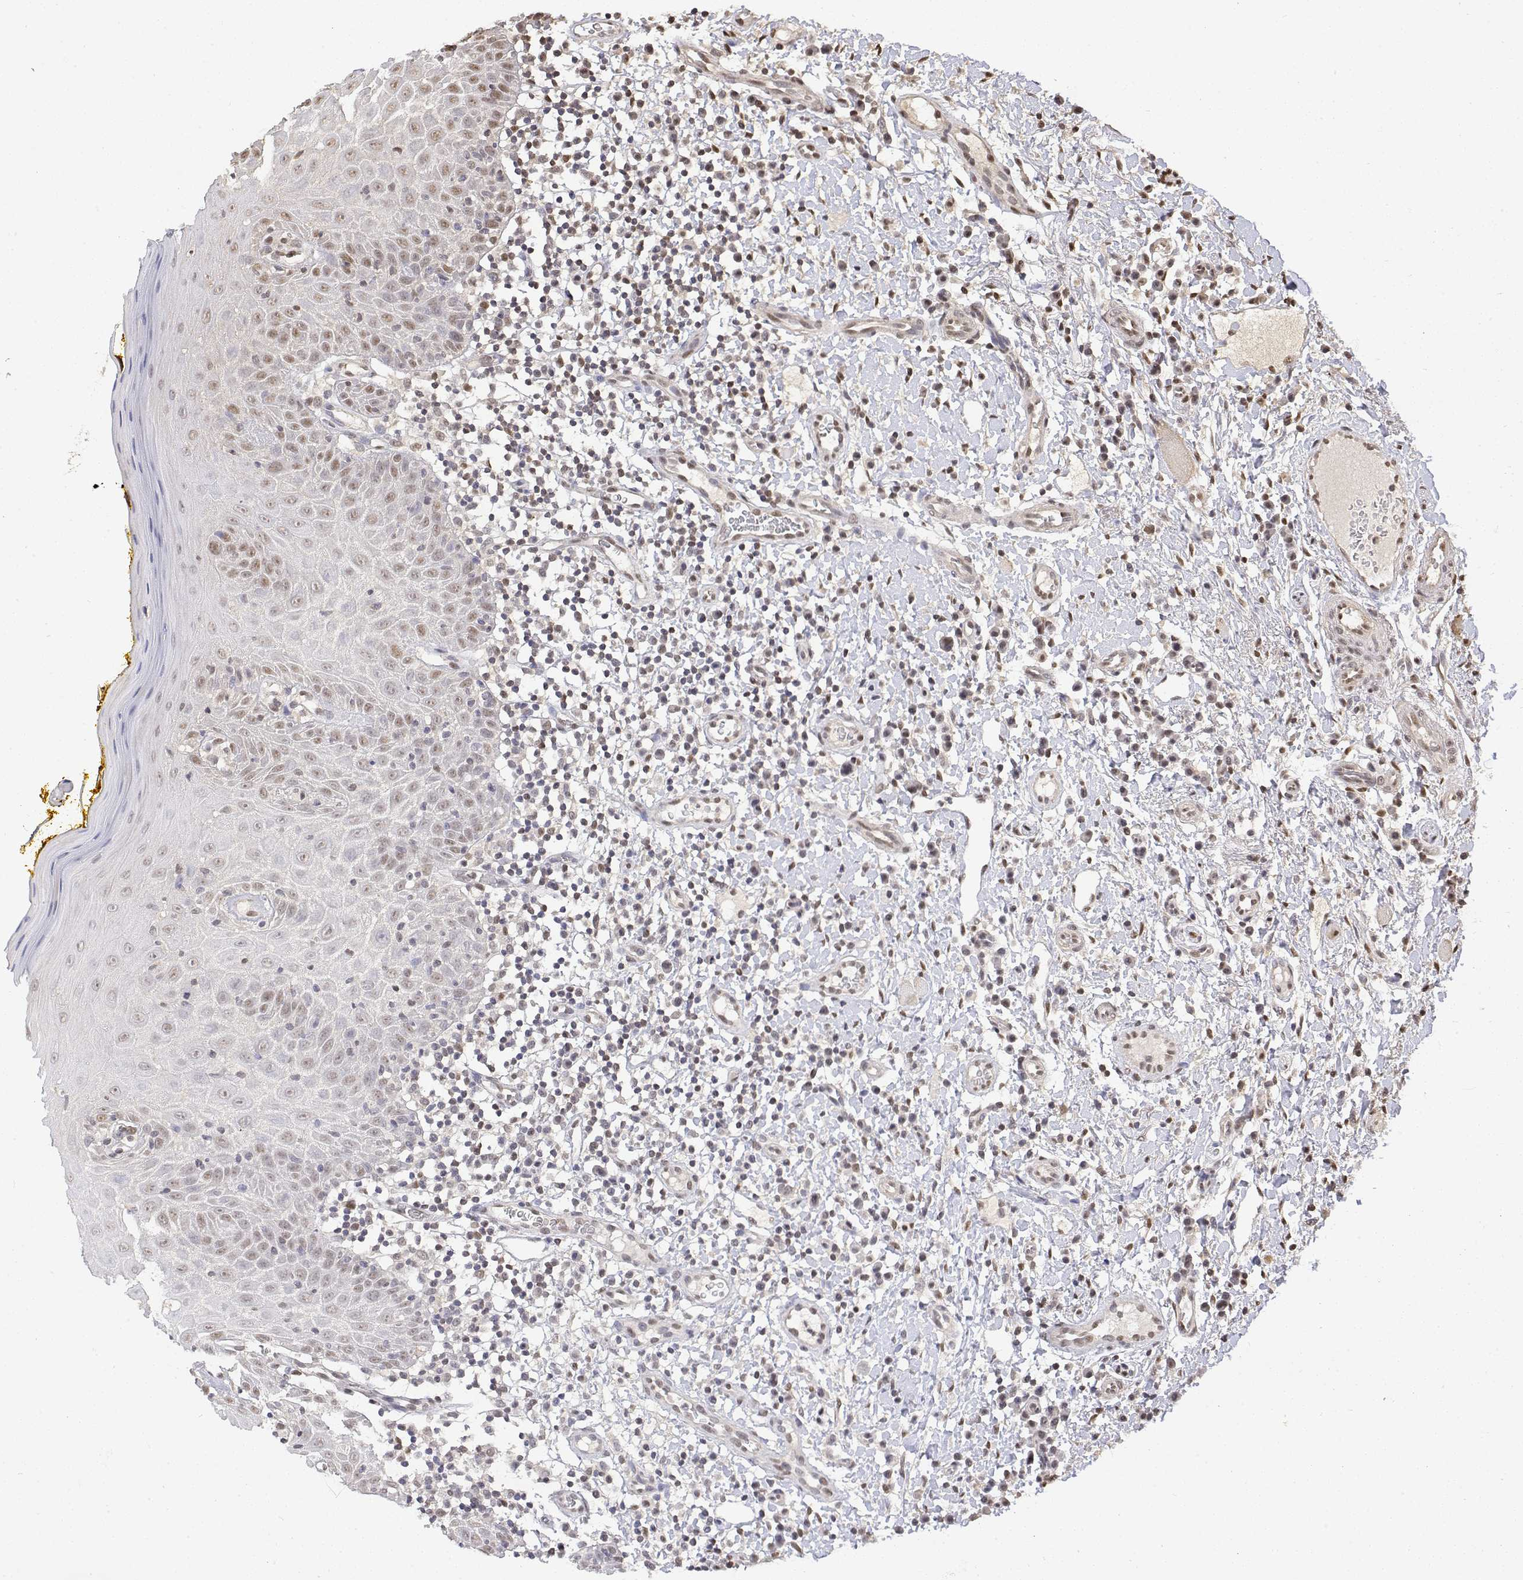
{"staining": {"intensity": "moderate", "quantity": "<25%", "location": "nuclear"}, "tissue": "oral mucosa", "cell_type": "Squamous epithelial cells", "image_type": "normal", "snomed": [{"axis": "morphology", "description": "Normal tissue, NOS"}, {"axis": "topography", "description": "Oral tissue"}, {"axis": "topography", "description": "Tounge, NOS"}], "caption": "Immunohistochemistry staining of unremarkable oral mucosa, which reveals low levels of moderate nuclear expression in about <25% of squamous epithelial cells indicating moderate nuclear protein expression. The staining was performed using DAB (brown) for protein detection and nuclei were counterstained in hematoxylin (blue).", "gene": "TPI1", "patient": {"sex": "female", "age": 58}}